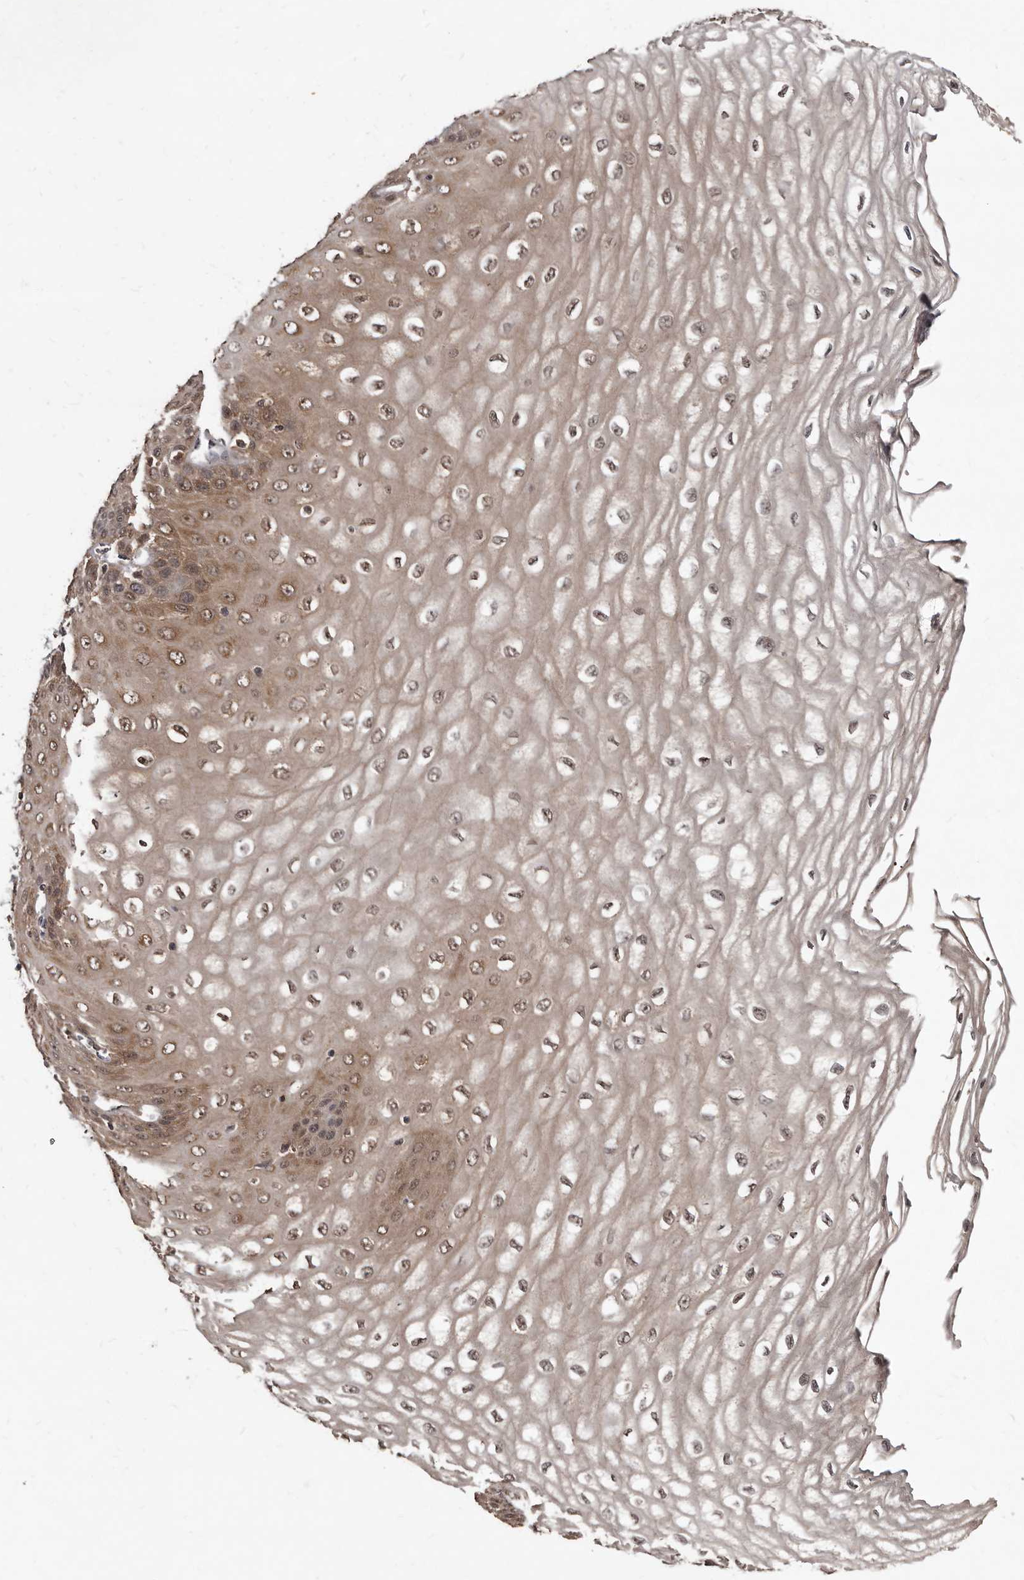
{"staining": {"intensity": "moderate", "quantity": ">75%", "location": "cytoplasmic/membranous"}, "tissue": "esophagus", "cell_type": "Squamous epithelial cells", "image_type": "normal", "snomed": [{"axis": "morphology", "description": "Normal tissue, NOS"}, {"axis": "topography", "description": "Esophagus"}], "caption": "This image shows IHC staining of benign human esophagus, with medium moderate cytoplasmic/membranous expression in approximately >75% of squamous epithelial cells.", "gene": "PMVK", "patient": {"sex": "male", "age": 60}}